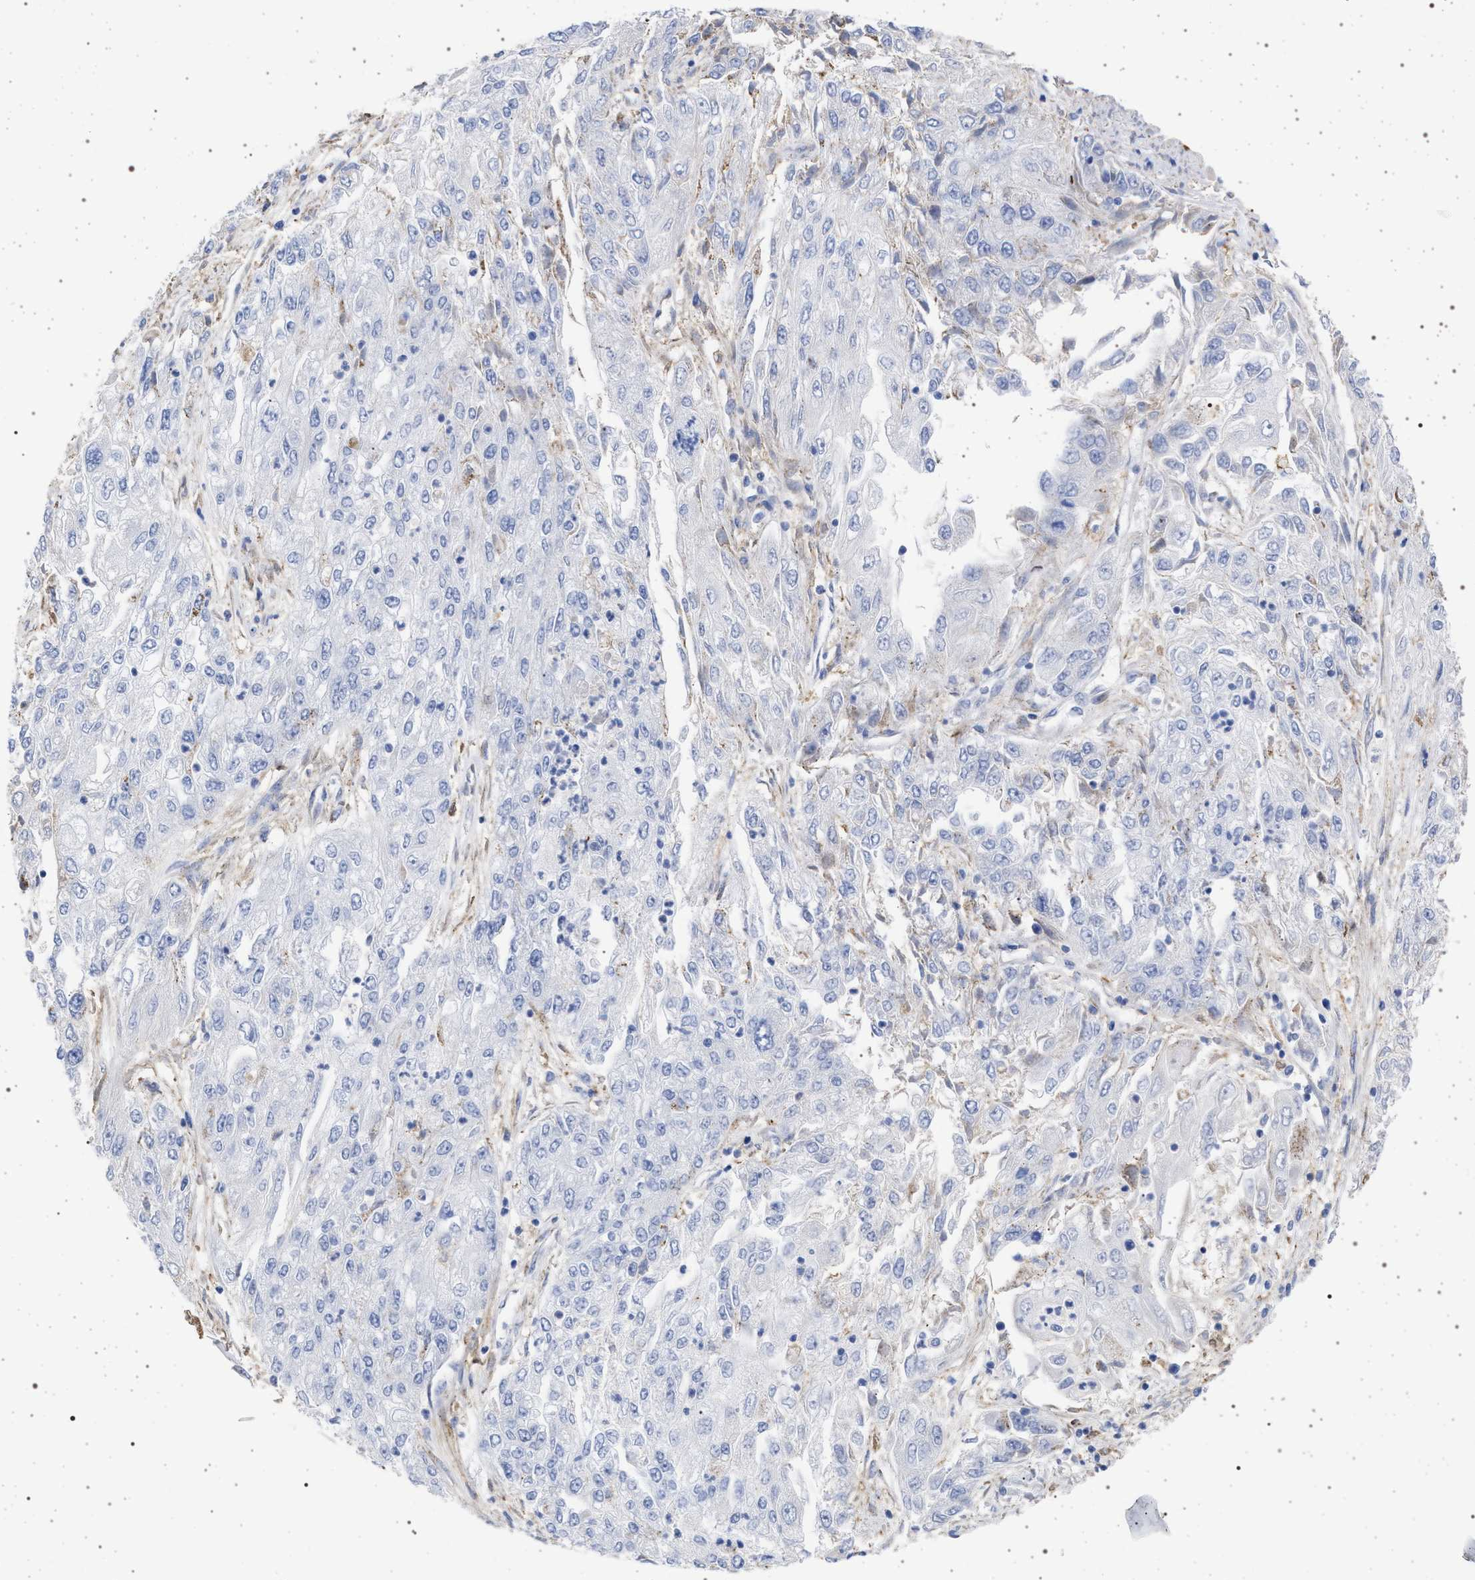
{"staining": {"intensity": "negative", "quantity": "none", "location": "none"}, "tissue": "endometrial cancer", "cell_type": "Tumor cells", "image_type": "cancer", "snomed": [{"axis": "morphology", "description": "Adenocarcinoma, NOS"}, {"axis": "topography", "description": "Endometrium"}], "caption": "Tumor cells show no significant protein staining in endometrial cancer.", "gene": "PLG", "patient": {"sex": "female", "age": 49}}